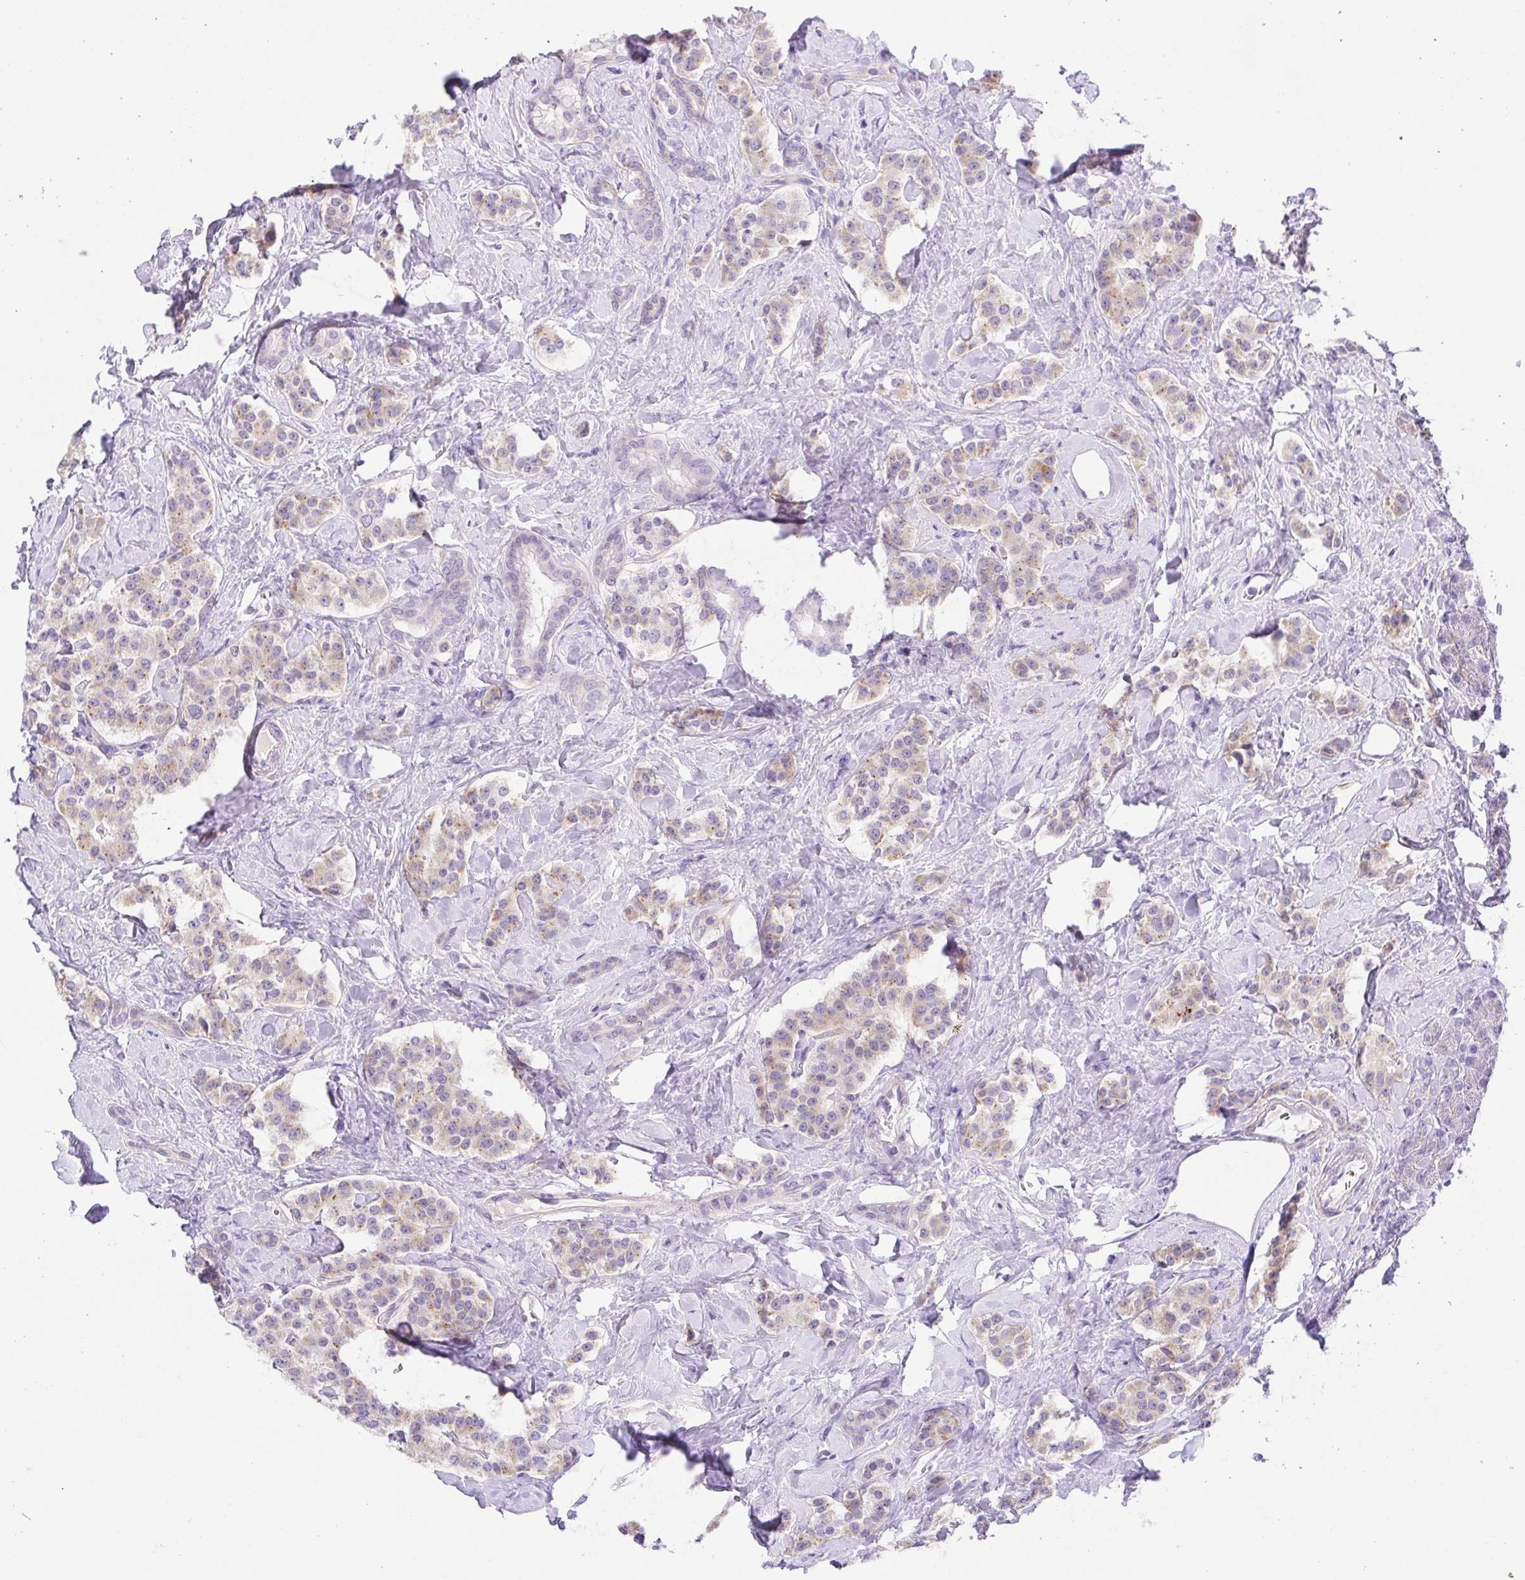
{"staining": {"intensity": "weak", "quantity": "25%-75%", "location": "cytoplasmic/membranous"}, "tissue": "carcinoid", "cell_type": "Tumor cells", "image_type": "cancer", "snomed": [{"axis": "morphology", "description": "Normal tissue, NOS"}, {"axis": "morphology", "description": "Carcinoid, malignant, NOS"}, {"axis": "topography", "description": "Pancreas"}], "caption": "An immunohistochemistry (IHC) histopathology image of neoplastic tissue is shown. Protein staining in brown labels weak cytoplasmic/membranous positivity in carcinoid (malignant) within tumor cells.", "gene": "PRR14L", "patient": {"sex": "male", "age": 36}}